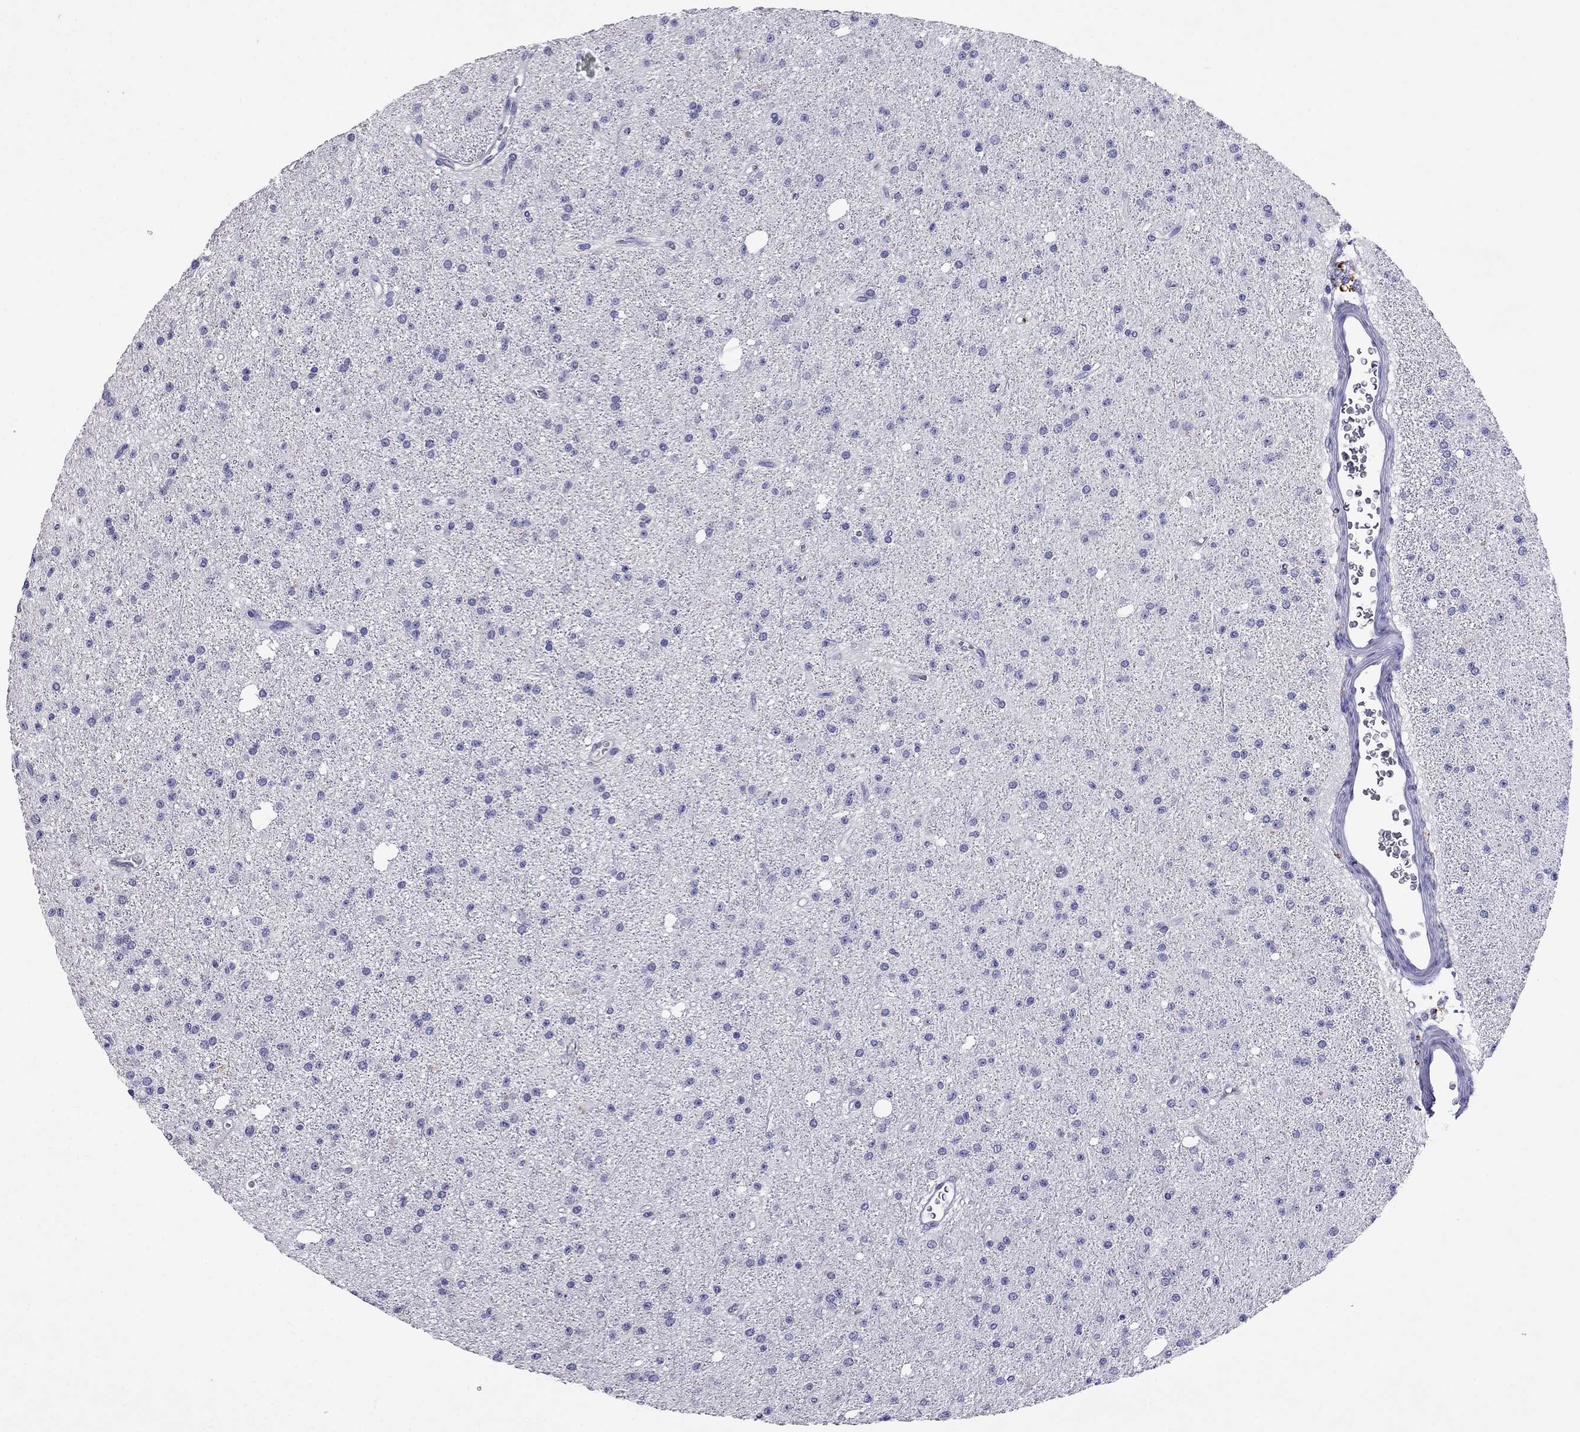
{"staining": {"intensity": "negative", "quantity": "none", "location": "none"}, "tissue": "glioma", "cell_type": "Tumor cells", "image_type": "cancer", "snomed": [{"axis": "morphology", "description": "Glioma, malignant, Low grade"}, {"axis": "topography", "description": "Brain"}], "caption": "A high-resolution photomicrograph shows IHC staining of glioma, which demonstrates no significant staining in tumor cells. (Immunohistochemistry, brightfield microscopy, high magnification).", "gene": "CAPNS2", "patient": {"sex": "male", "age": 27}}